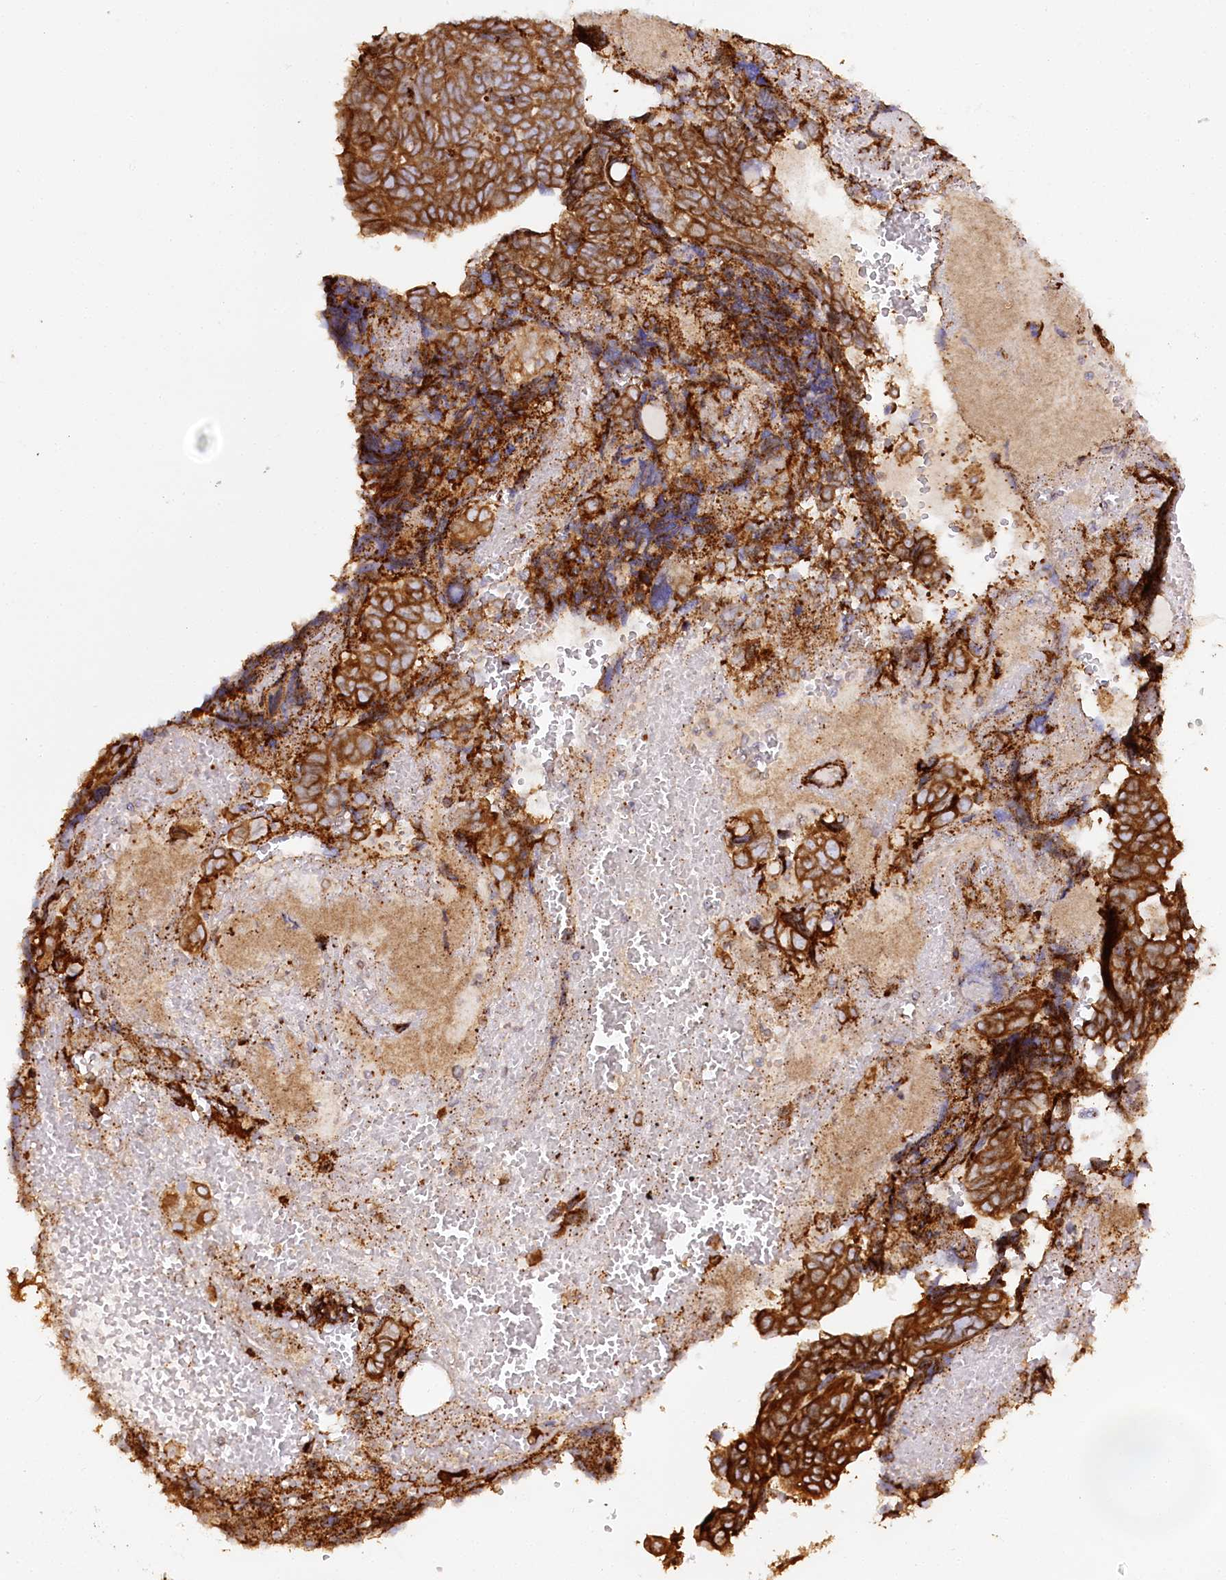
{"staining": {"intensity": "strong", "quantity": ">75%", "location": "cytoplasmic/membranous"}, "tissue": "ovarian cancer", "cell_type": "Tumor cells", "image_type": "cancer", "snomed": [{"axis": "morphology", "description": "Cystadenocarcinoma, serous, NOS"}, {"axis": "topography", "description": "Ovary"}], "caption": "Protein expression analysis of human ovarian cancer (serous cystadenocarcinoma) reveals strong cytoplasmic/membranous staining in approximately >75% of tumor cells. (IHC, brightfield microscopy, high magnification).", "gene": "CNPY2", "patient": {"sex": "female", "age": 79}}